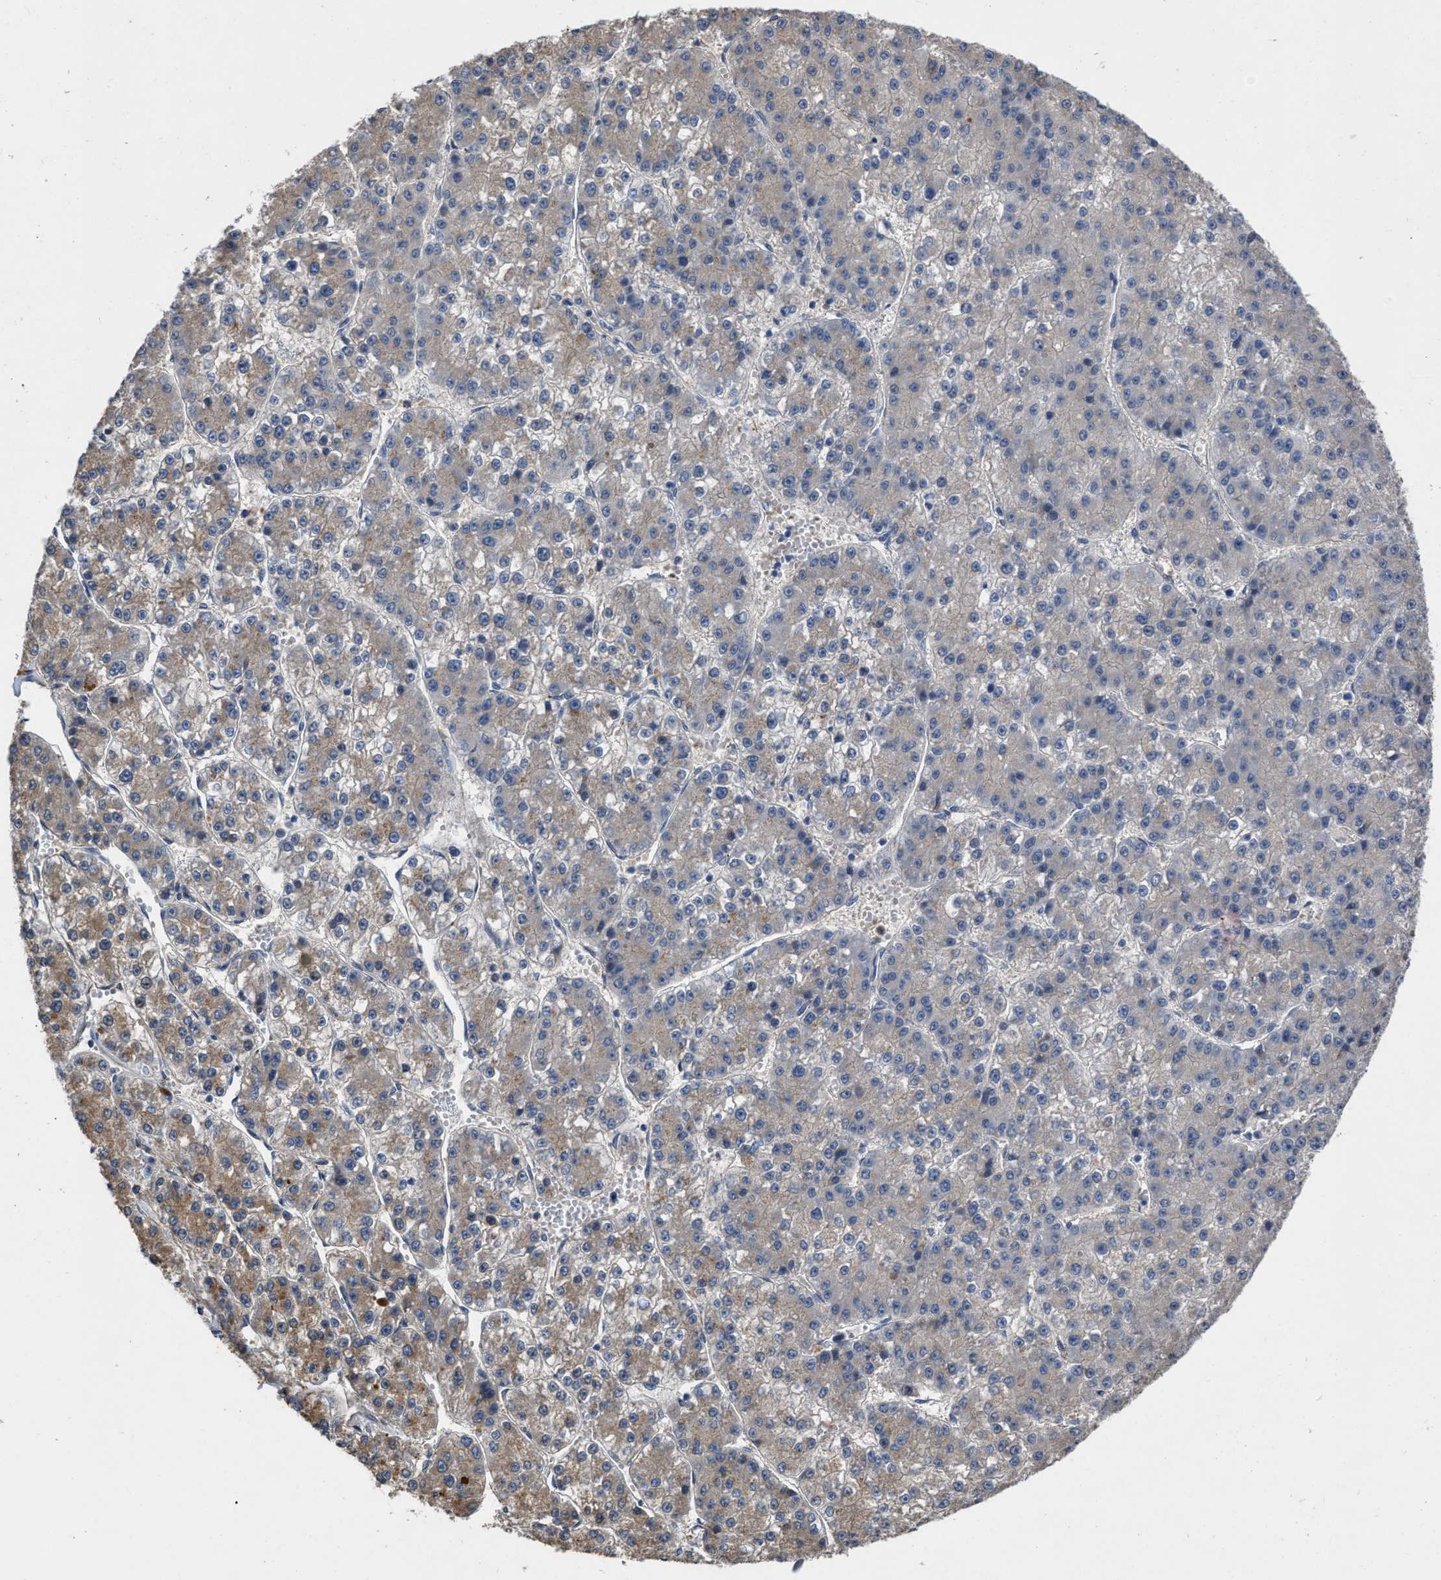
{"staining": {"intensity": "weak", "quantity": "<25%", "location": "cytoplasmic/membranous"}, "tissue": "liver cancer", "cell_type": "Tumor cells", "image_type": "cancer", "snomed": [{"axis": "morphology", "description": "Carcinoma, Hepatocellular, NOS"}, {"axis": "topography", "description": "Liver"}], "caption": "This histopathology image is of liver hepatocellular carcinoma stained with immunohistochemistry to label a protein in brown with the nuclei are counter-stained blue. There is no staining in tumor cells.", "gene": "SLC4A11", "patient": {"sex": "female", "age": 73}}